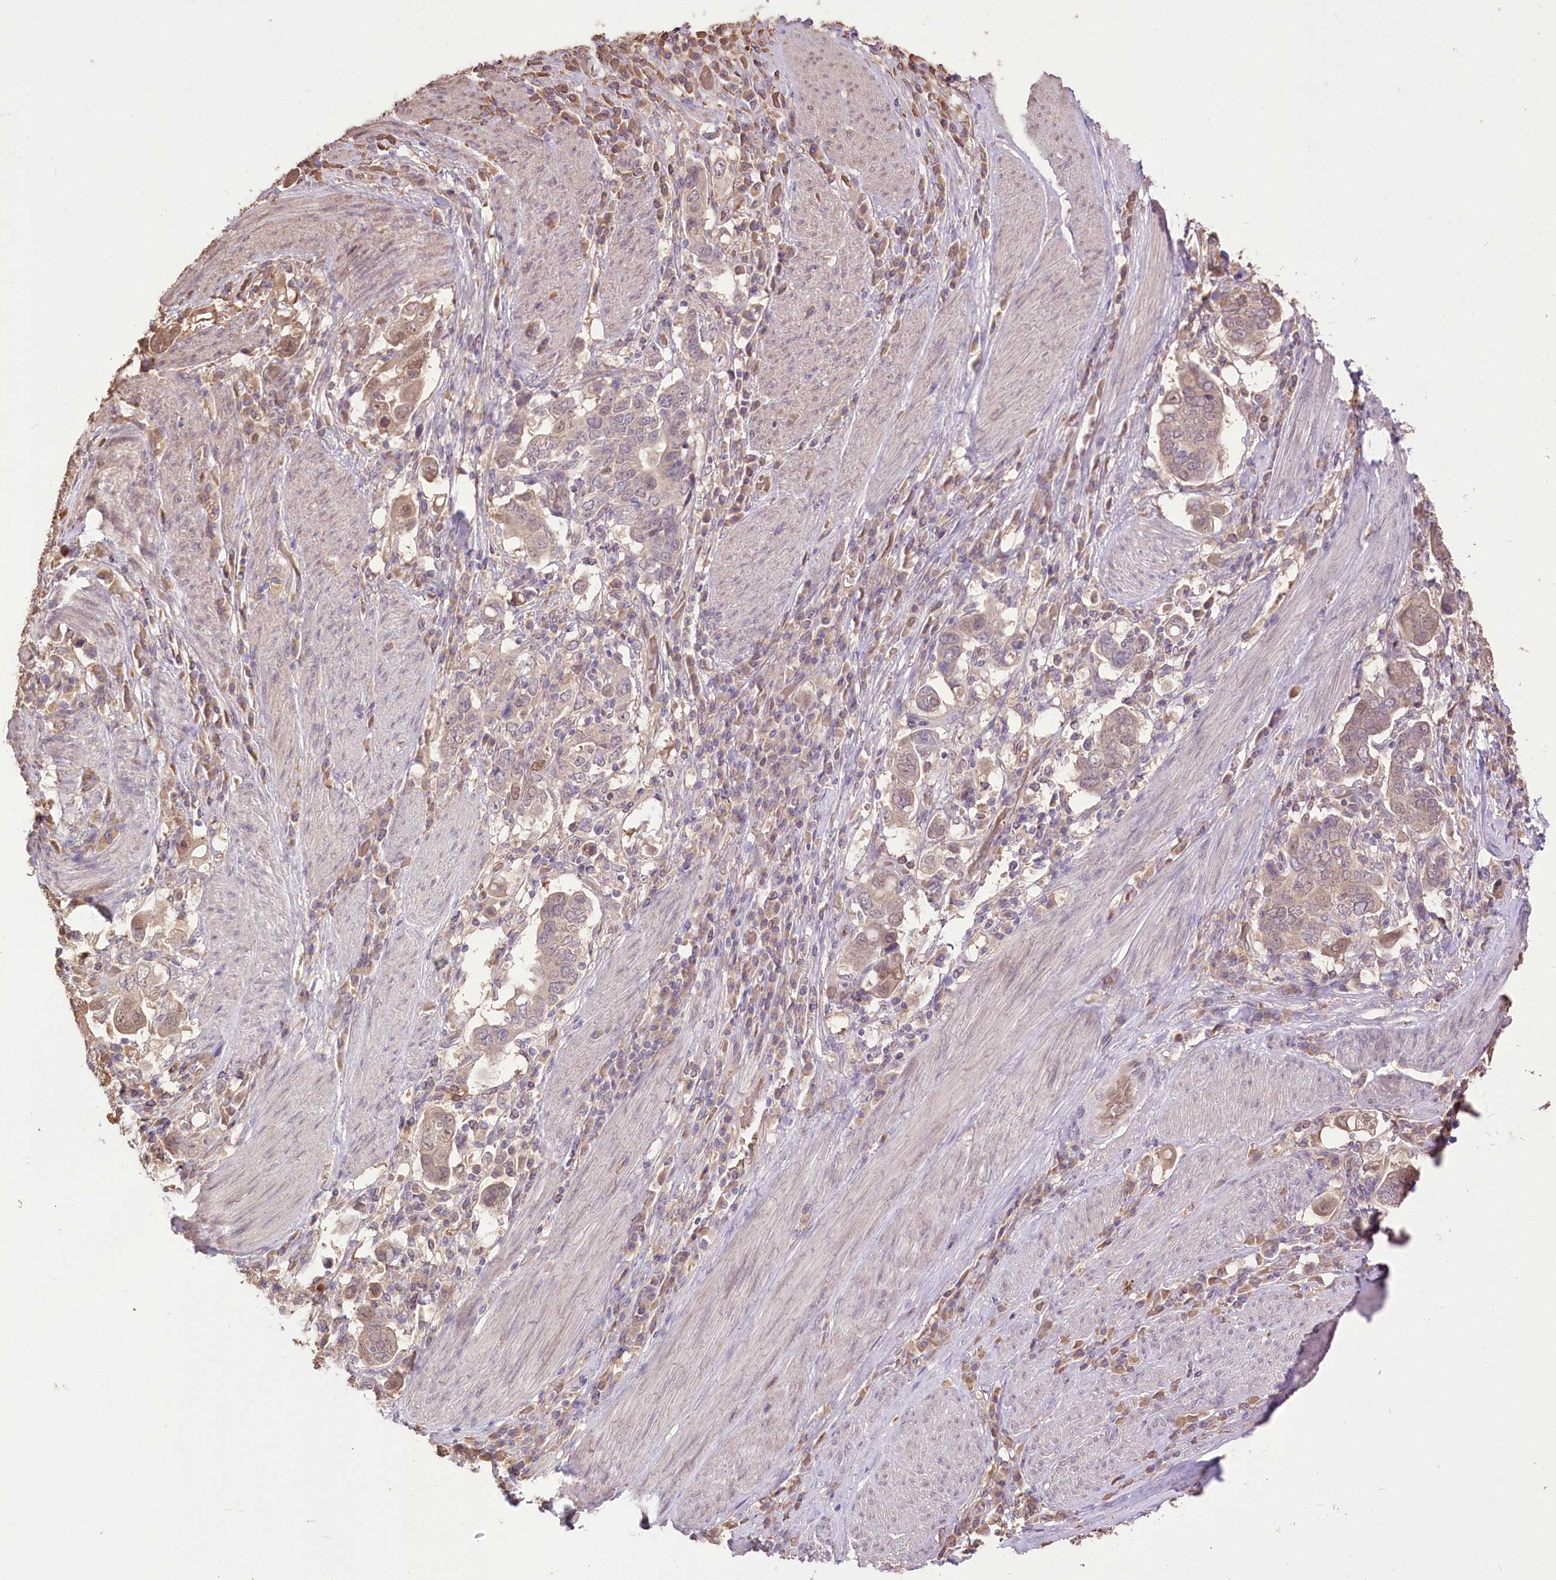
{"staining": {"intensity": "moderate", "quantity": "<25%", "location": "cytoplasmic/membranous"}, "tissue": "stomach cancer", "cell_type": "Tumor cells", "image_type": "cancer", "snomed": [{"axis": "morphology", "description": "Adenocarcinoma, NOS"}, {"axis": "topography", "description": "Stomach, upper"}], "caption": "Human stomach cancer (adenocarcinoma) stained with a protein marker exhibits moderate staining in tumor cells.", "gene": "R3HDM2", "patient": {"sex": "male", "age": 62}}